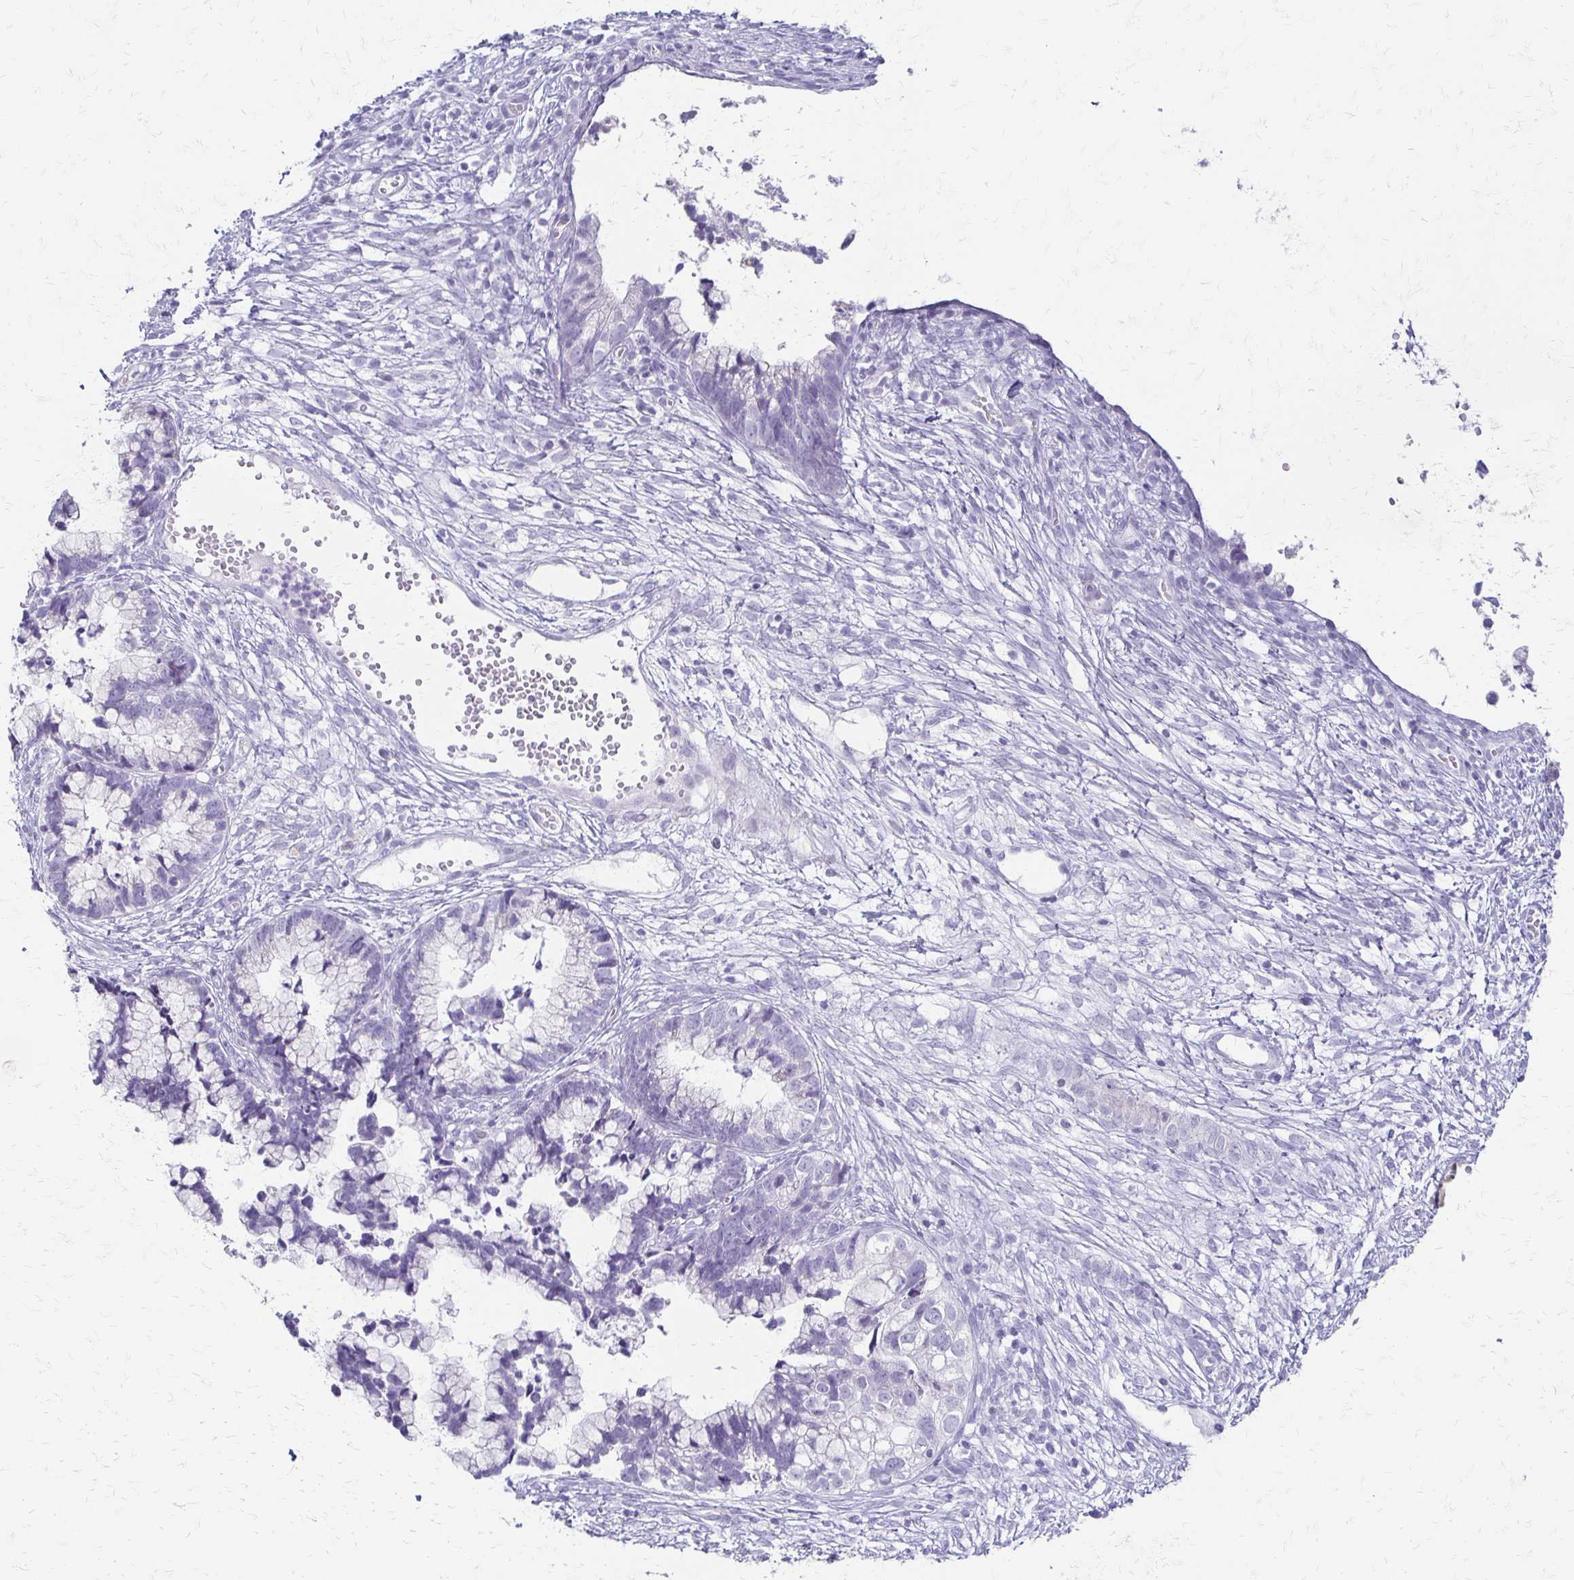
{"staining": {"intensity": "negative", "quantity": "none", "location": "none"}, "tissue": "cervical cancer", "cell_type": "Tumor cells", "image_type": "cancer", "snomed": [{"axis": "morphology", "description": "Adenocarcinoma, NOS"}, {"axis": "topography", "description": "Cervix"}], "caption": "Human adenocarcinoma (cervical) stained for a protein using immunohistochemistry (IHC) demonstrates no positivity in tumor cells.", "gene": "IVL", "patient": {"sex": "female", "age": 44}}